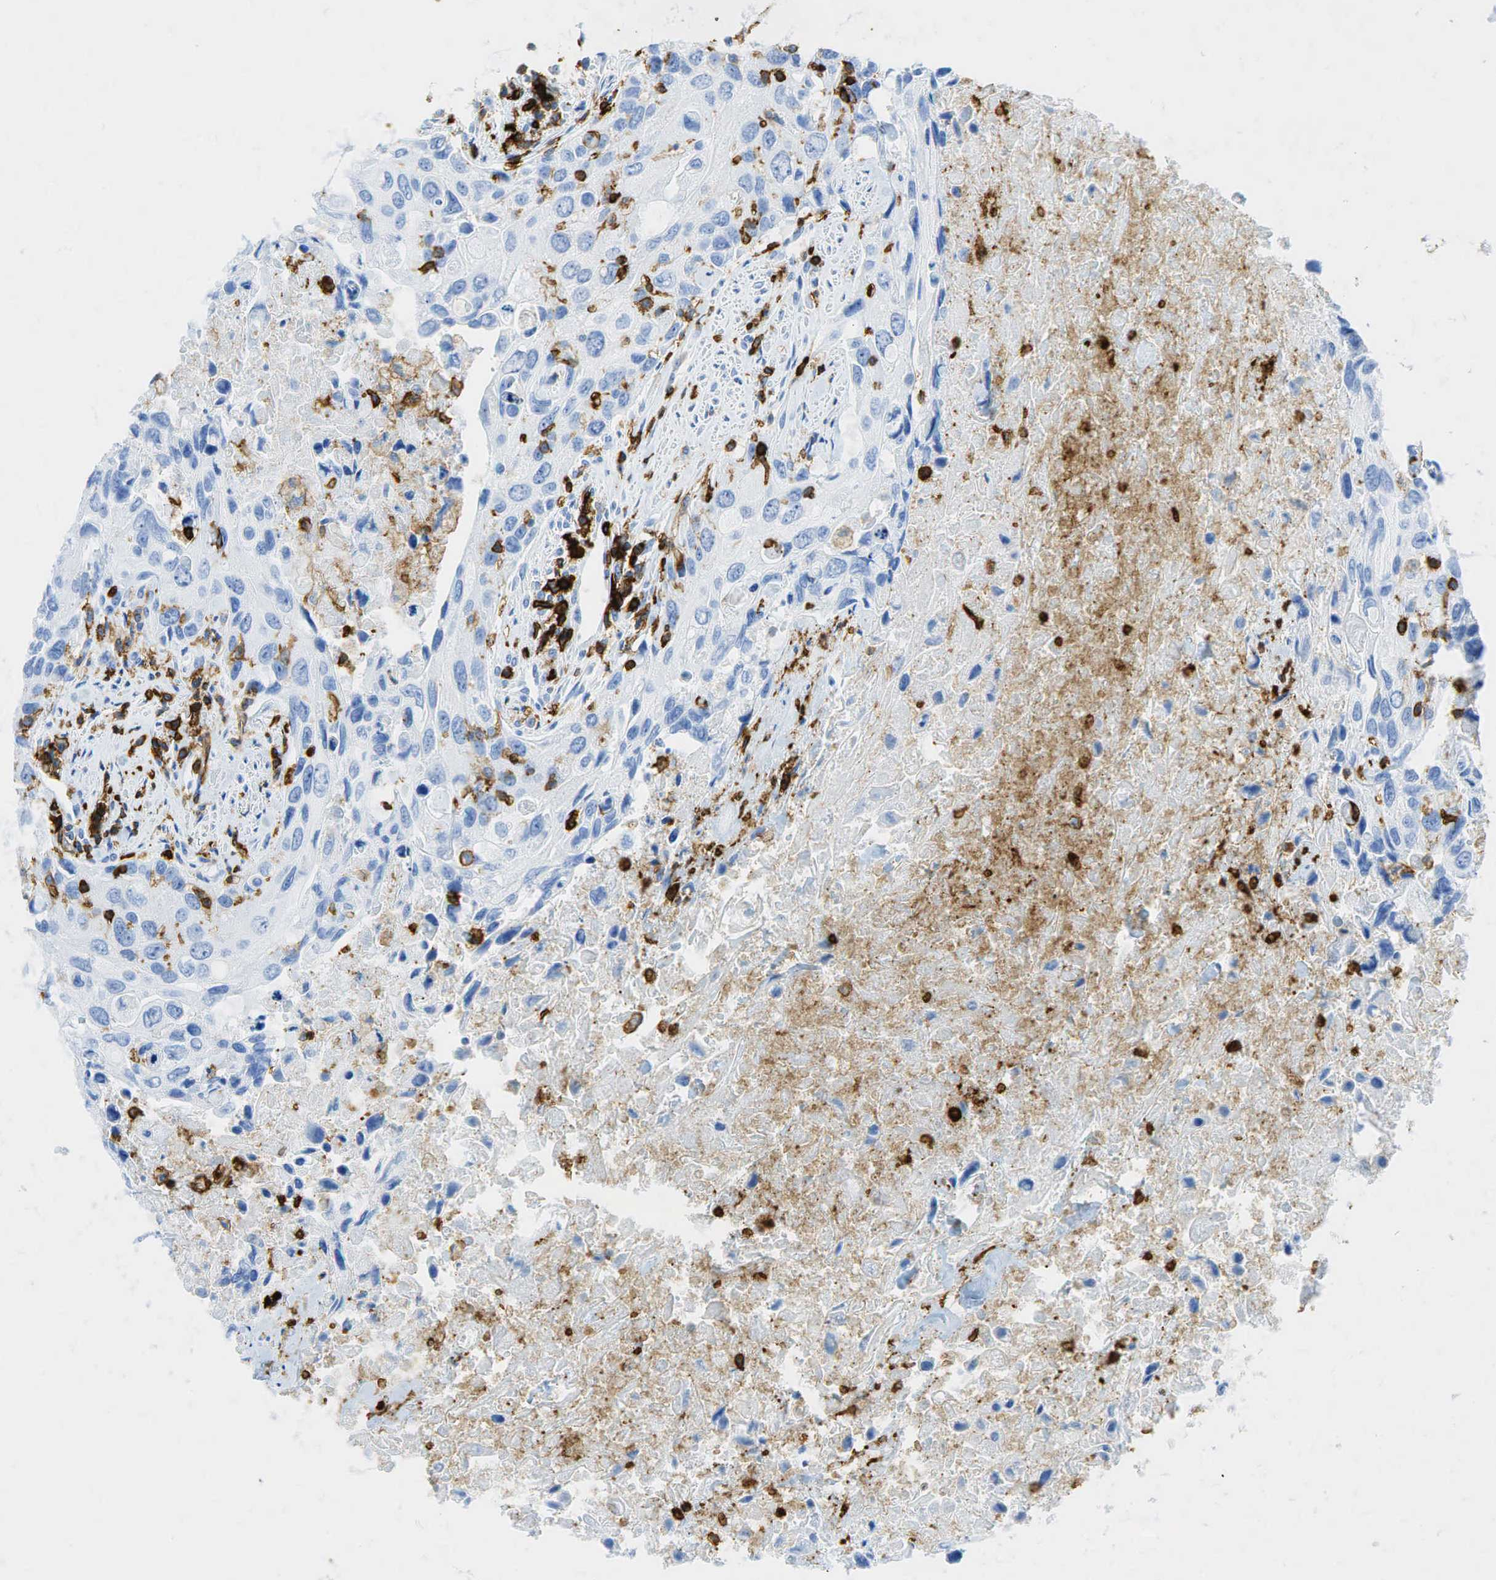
{"staining": {"intensity": "negative", "quantity": "none", "location": "none"}, "tissue": "urothelial cancer", "cell_type": "Tumor cells", "image_type": "cancer", "snomed": [{"axis": "morphology", "description": "Urothelial carcinoma, High grade"}, {"axis": "topography", "description": "Urinary bladder"}], "caption": "This is a histopathology image of immunohistochemistry (IHC) staining of high-grade urothelial carcinoma, which shows no staining in tumor cells. Brightfield microscopy of IHC stained with DAB (3,3'-diaminobenzidine) (brown) and hematoxylin (blue), captured at high magnification.", "gene": "PTPRC", "patient": {"sex": "male", "age": 71}}